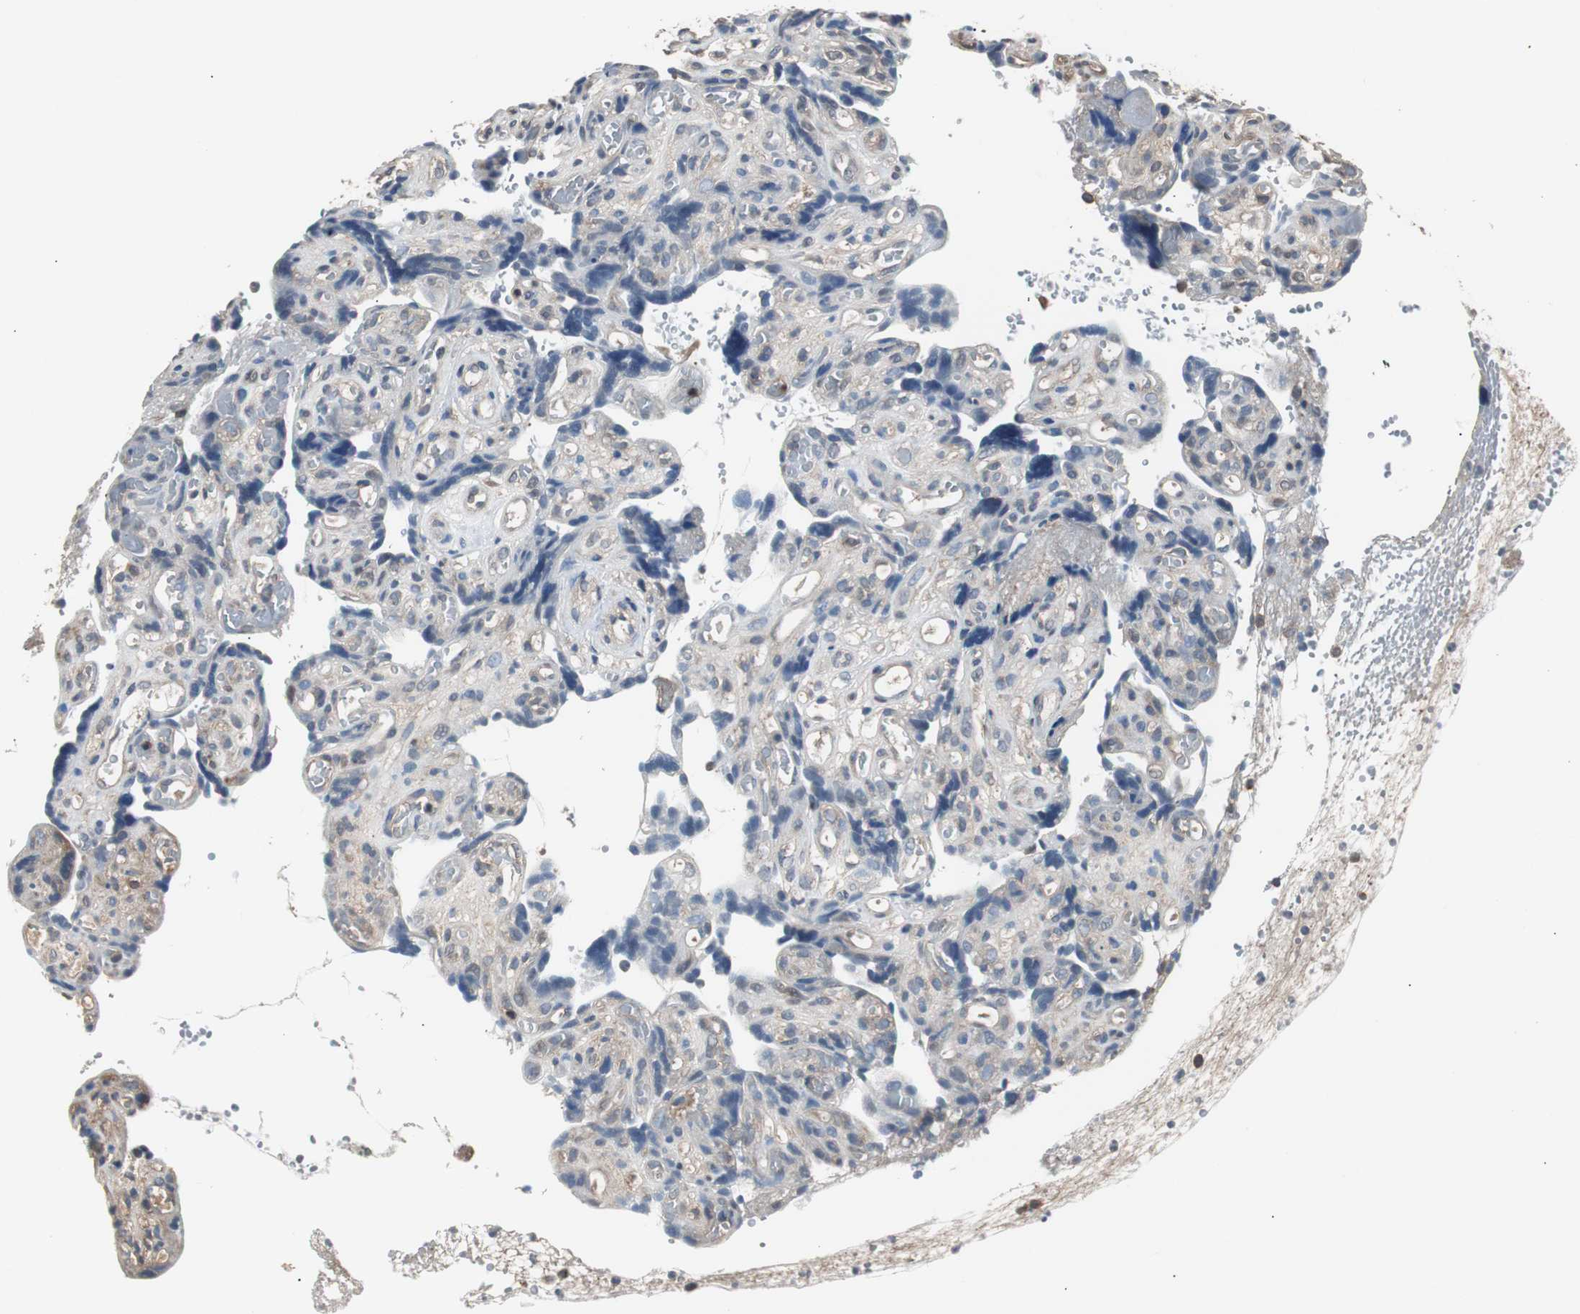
{"staining": {"intensity": "moderate", "quantity": ">75%", "location": "cytoplasmic/membranous"}, "tissue": "placenta", "cell_type": "Decidual cells", "image_type": "normal", "snomed": [{"axis": "morphology", "description": "Normal tissue, NOS"}, {"axis": "topography", "description": "Placenta"}], "caption": "High-power microscopy captured an immunohistochemistry image of normal placenta, revealing moderate cytoplasmic/membranous expression in approximately >75% of decidual cells. The staining is performed using DAB (3,3'-diaminobenzidine) brown chromogen to label protein expression. The nuclei are counter-stained blue using hematoxylin.", "gene": "CAPNS1", "patient": {"sex": "female", "age": 30}}